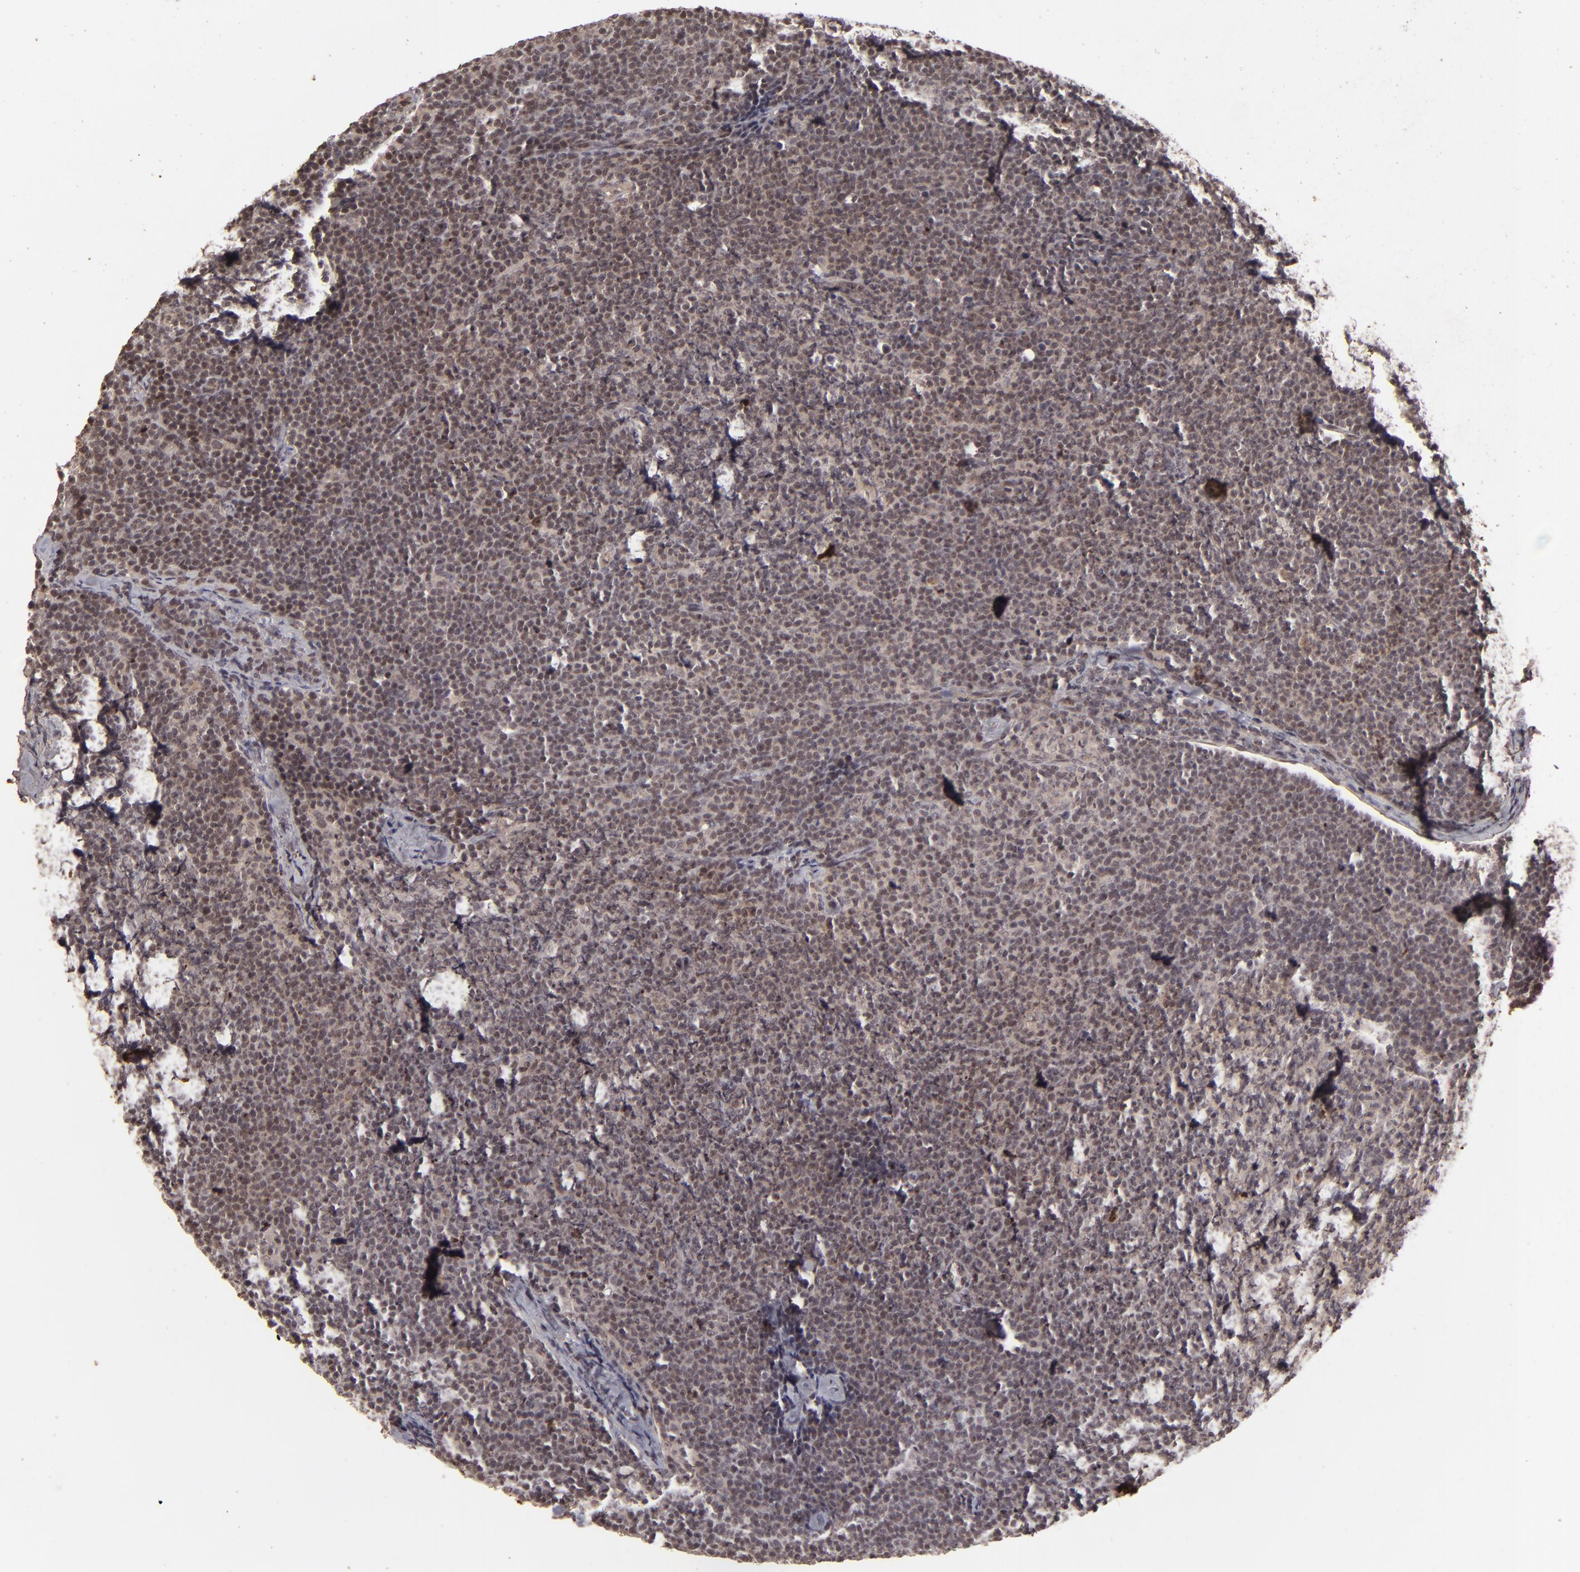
{"staining": {"intensity": "weak", "quantity": "25%-75%", "location": "cytoplasmic/membranous"}, "tissue": "lymphoma", "cell_type": "Tumor cells", "image_type": "cancer", "snomed": [{"axis": "morphology", "description": "Malignant lymphoma, non-Hodgkin's type, High grade"}, {"axis": "topography", "description": "Lymph node"}], "caption": "Brown immunohistochemical staining in human lymphoma shows weak cytoplasmic/membranous positivity in approximately 25%-75% of tumor cells.", "gene": "DFFA", "patient": {"sex": "female", "age": 58}}